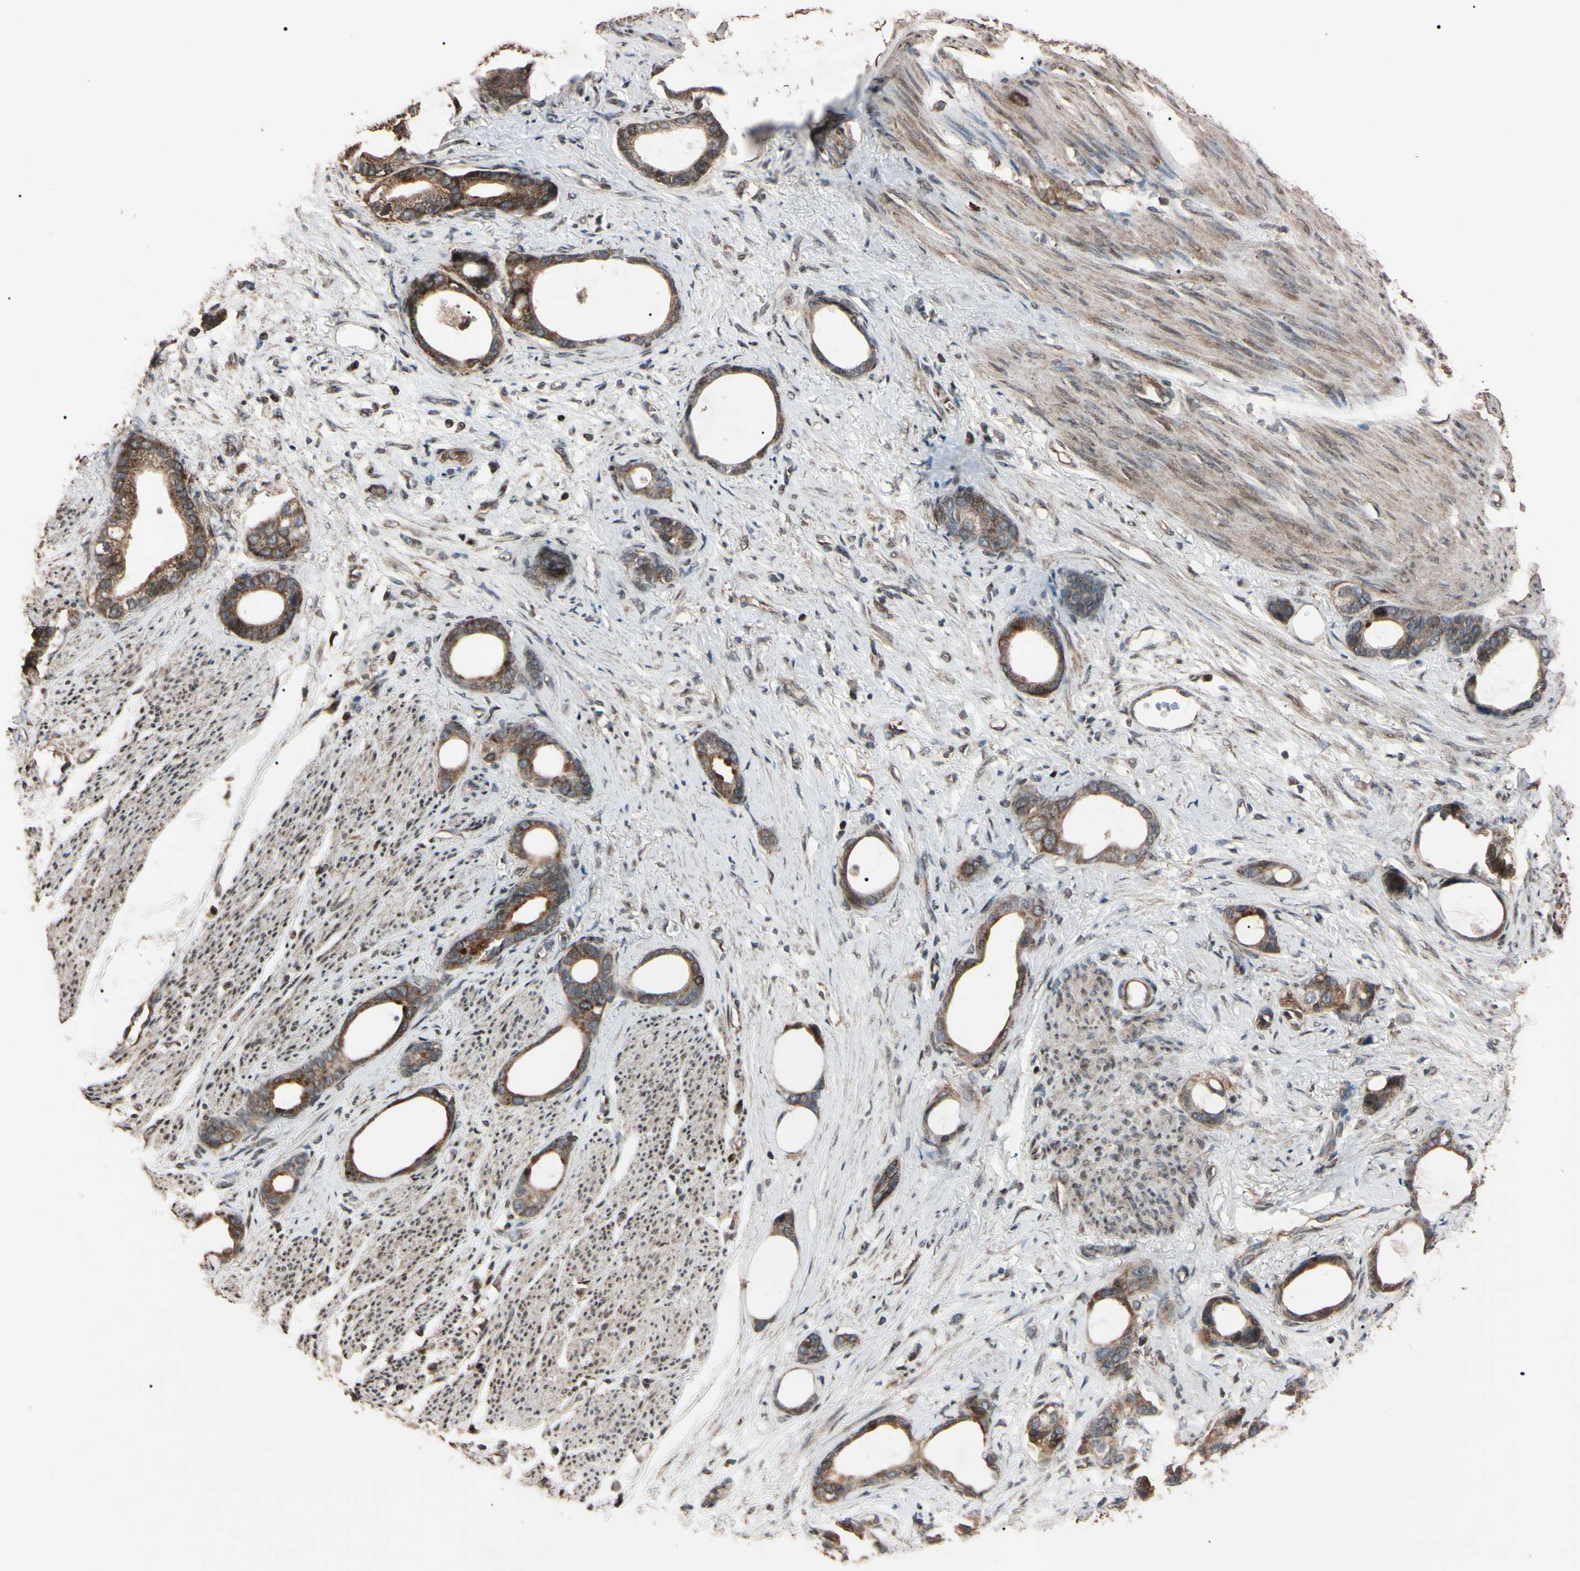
{"staining": {"intensity": "moderate", "quantity": ">75%", "location": "cytoplasmic/membranous"}, "tissue": "stomach cancer", "cell_type": "Tumor cells", "image_type": "cancer", "snomed": [{"axis": "morphology", "description": "Adenocarcinoma, NOS"}, {"axis": "topography", "description": "Stomach"}], "caption": "A brown stain labels moderate cytoplasmic/membranous positivity of a protein in stomach cancer (adenocarcinoma) tumor cells. Using DAB (3,3'-diaminobenzidine) (brown) and hematoxylin (blue) stains, captured at high magnification using brightfield microscopy.", "gene": "TNFRSF1A", "patient": {"sex": "female", "age": 75}}